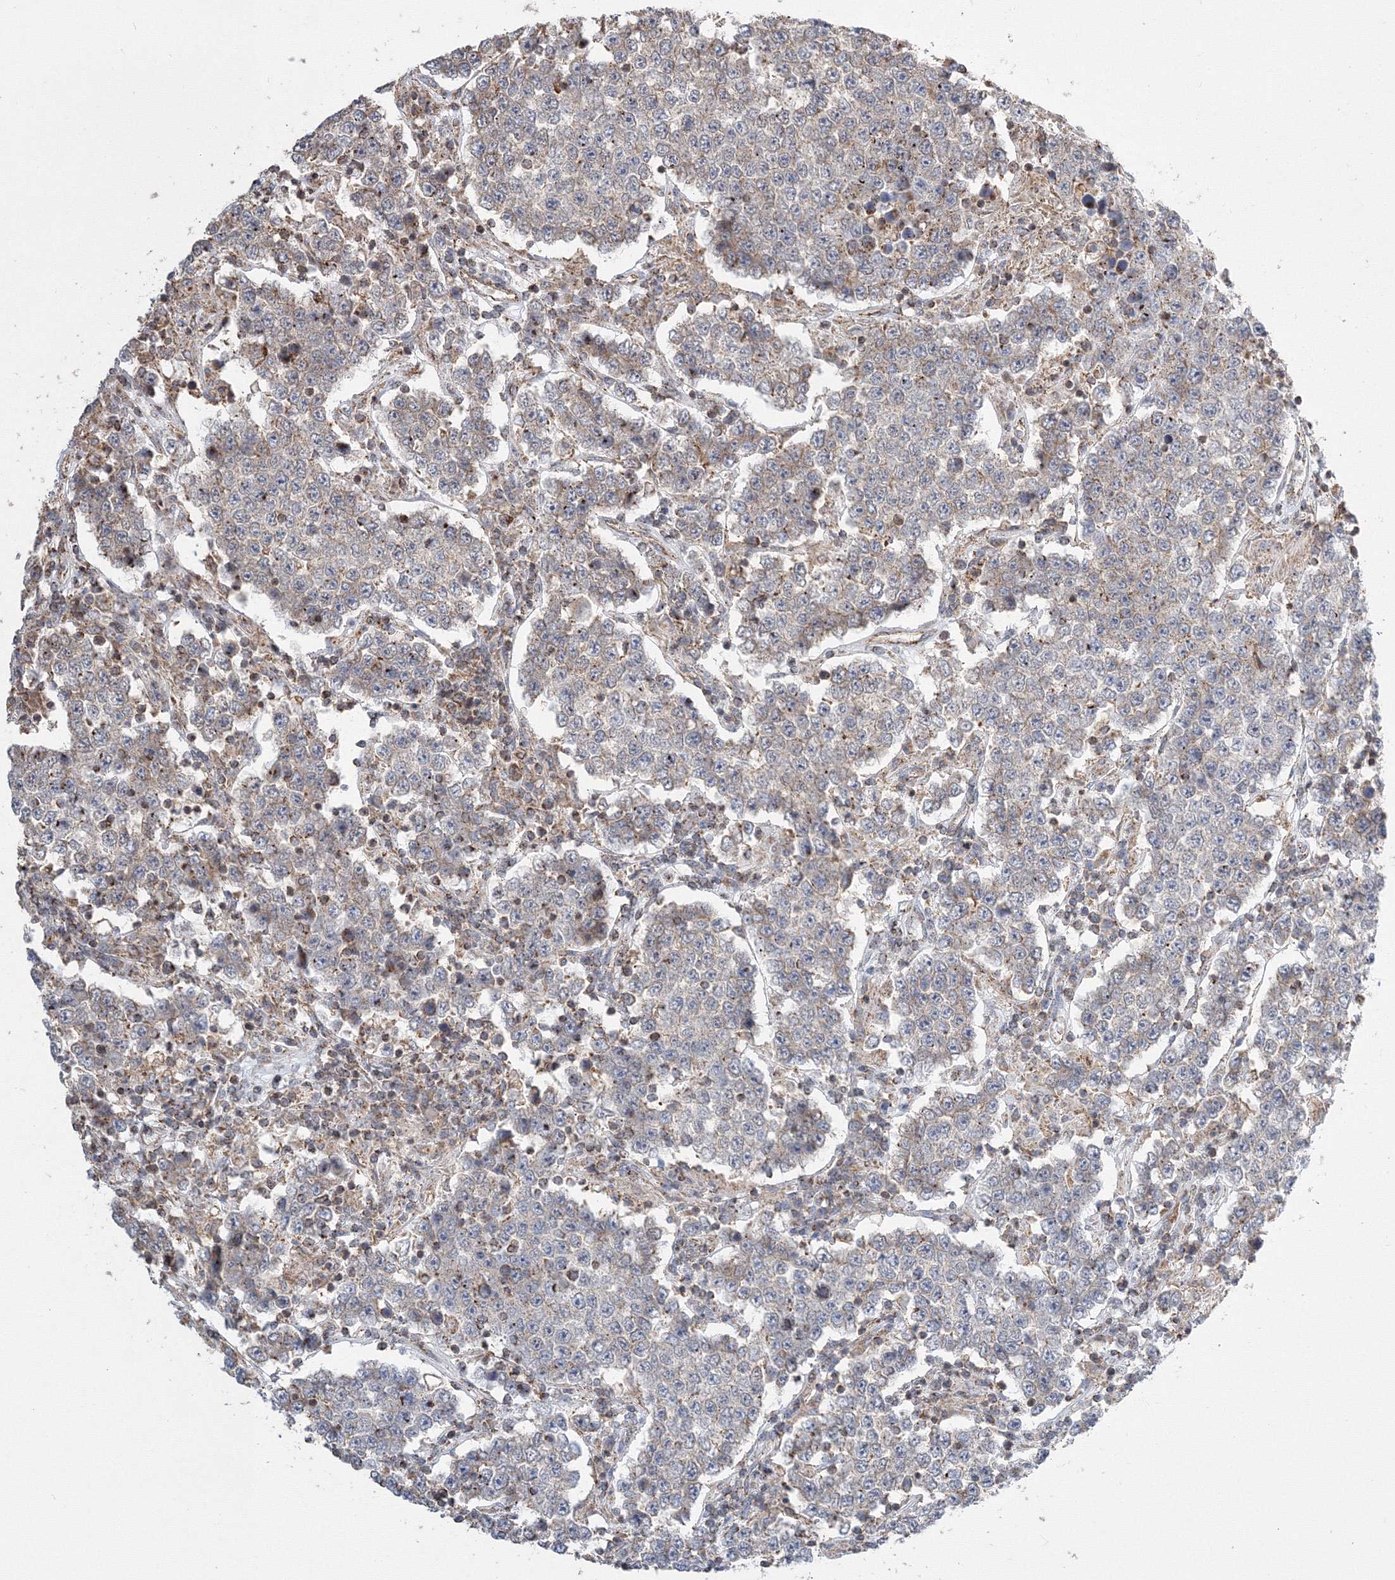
{"staining": {"intensity": "weak", "quantity": "25%-75%", "location": "cytoplasmic/membranous"}, "tissue": "testis cancer", "cell_type": "Tumor cells", "image_type": "cancer", "snomed": [{"axis": "morphology", "description": "Normal tissue, NOS"}, {"axis": "morphology", "description": "Urothelial carcinoma, High grade"}, {"axis": "morphology", "description": "Seminoma, NOS"}, {"axis": "morphology", "description": "Carcinoma, Embryonal, NOS"}, {"axis": "topography", "description": "Urinary bladder"}, {"axis": "topography", "description": "Testis"}], "caption": "Immunohistochemistry image of neoplastic tissue: testis cancer stained using immunohistochemistry reveals low levels of weak protein expression localized specifically in the cytoplasmic/membranous of tumor cells, appearing as a cytoplasmic/membranous brown color.", "gene": "AASDH", "patient": {"sex": "male", "age": 41}}